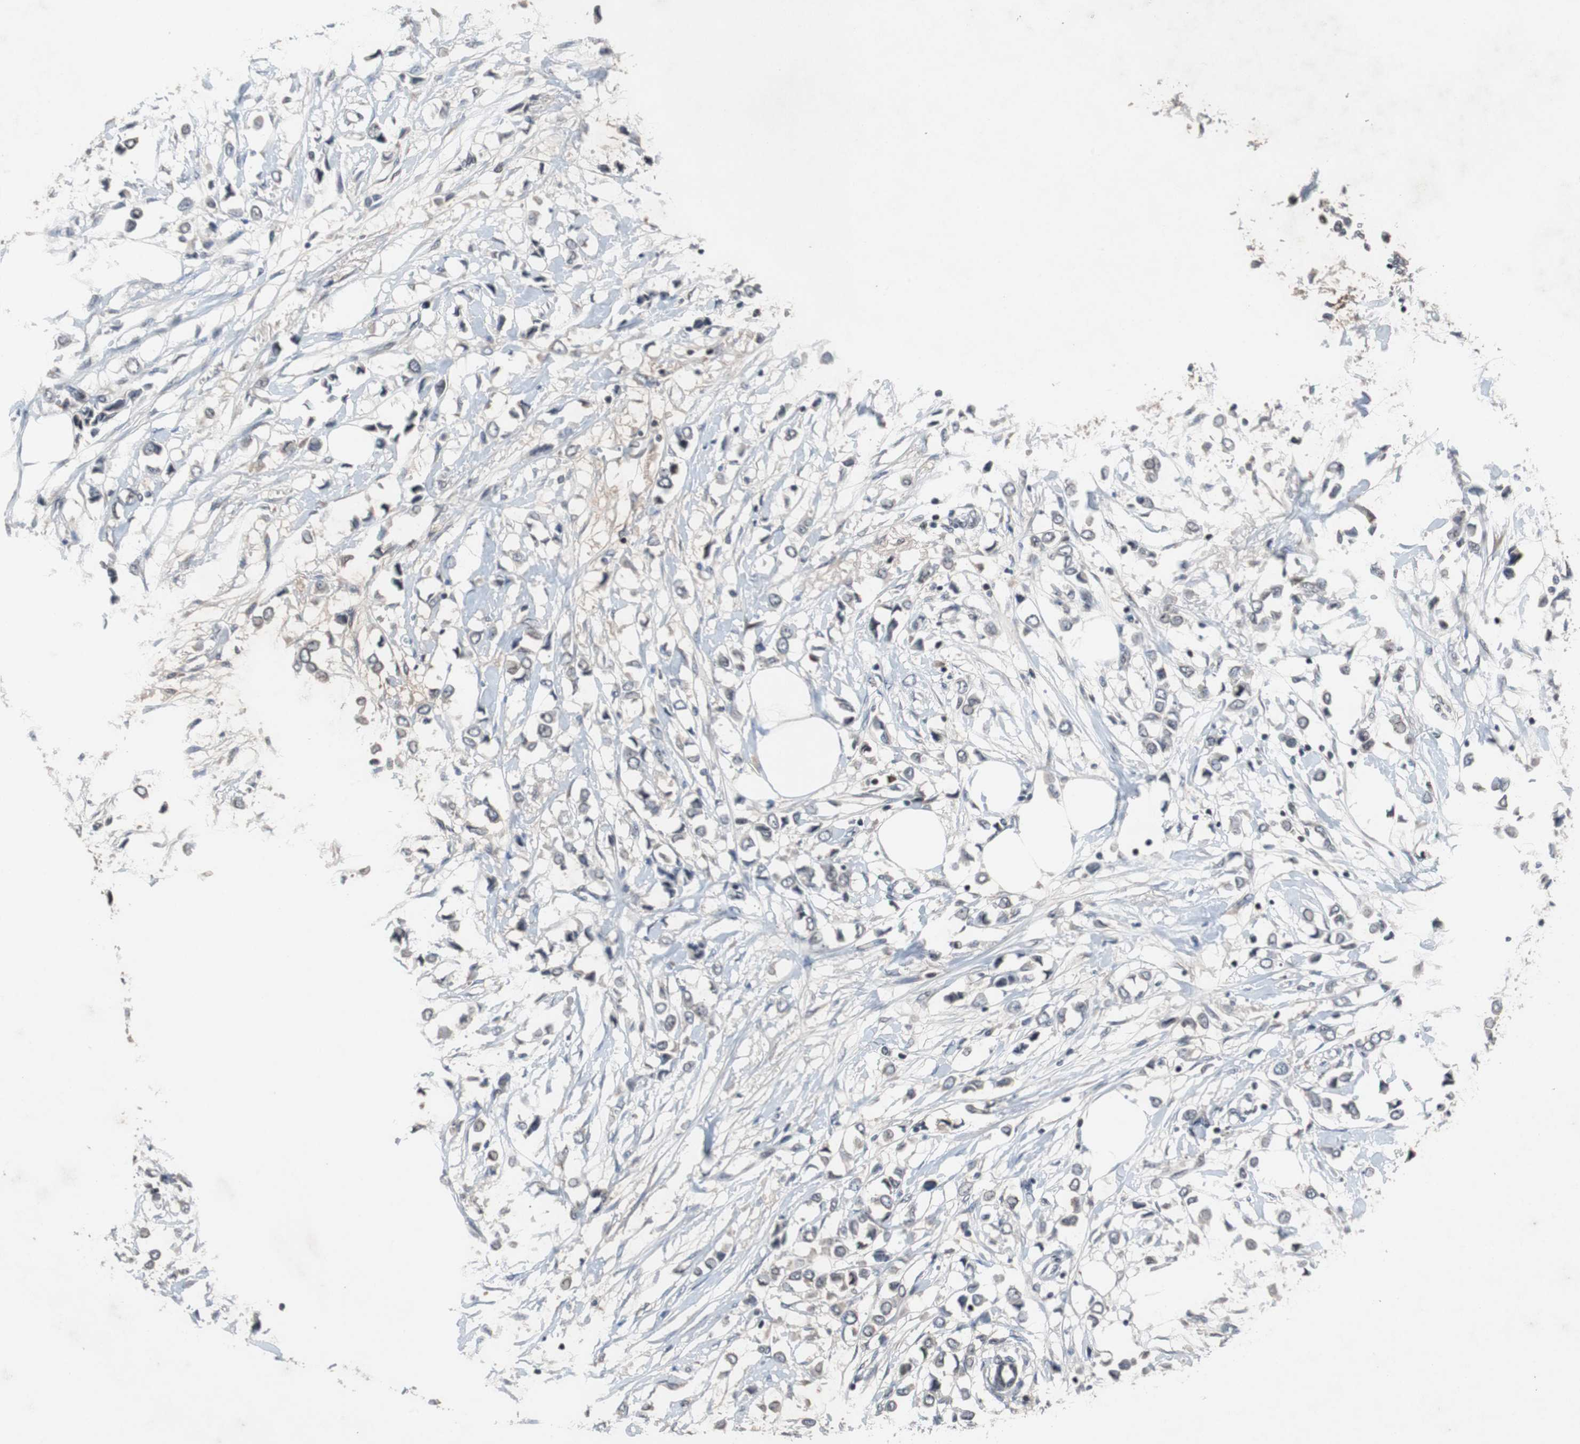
{"staining": {"intensity": "weak", "quantity": "<25%", "location": "cytoplasmic/membranous,nuclear"}, "tissue": "breast cancer", "cell_type": "Tumor cells", "image_type": "cancer", "snomed": [{"axis": "morphology", "description": "Lobular carcinoma"}, {"axis": "topography", "description": "Breast"}], "caption": "A histopathology image of lobular carcinoma (breast) stained for a protein reveals no brown staining in tumor cells.", "gene": "TP63", "patient": {"sex": "female", "age": 51}}